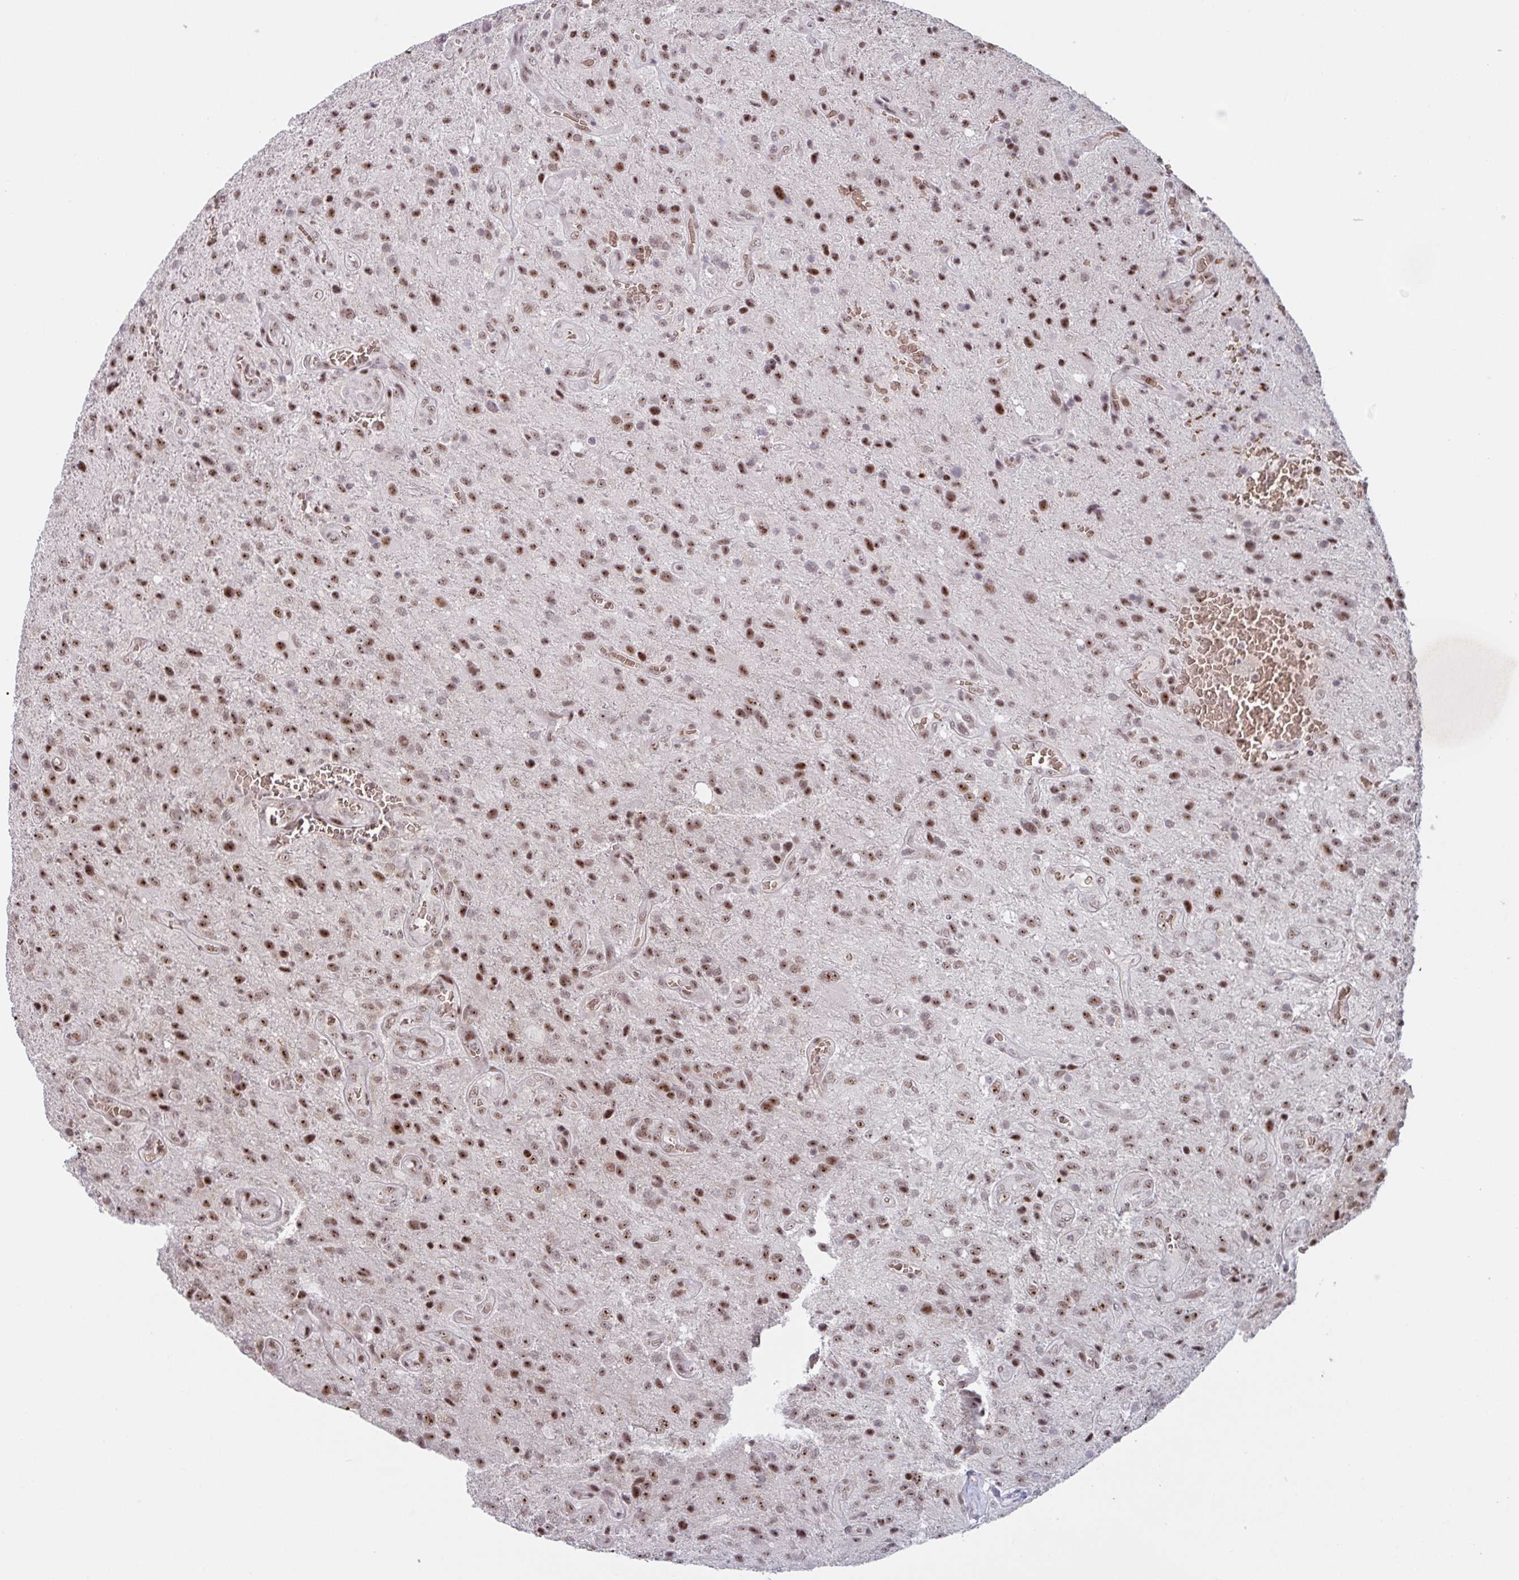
{"staining": {"intensity": "moderate", "quantity": "25%-75%", "location": "nuclear"}, "tissue": "glioma", "cell_type": "Tumor cells", "image_type": "cancer", "snomed": [{"axis": "morphology", "description": "Glioma, malignant, Low grade"}, {"axis": "topography", "description": "Brain"}], "caption": "Human glioma stained with a brown dye exhibits moderate nuclear positive staining in about 25%-75% of tumor cells.", "gene": "NLRP13", "patient": {"sex": "male", "age": 66}}